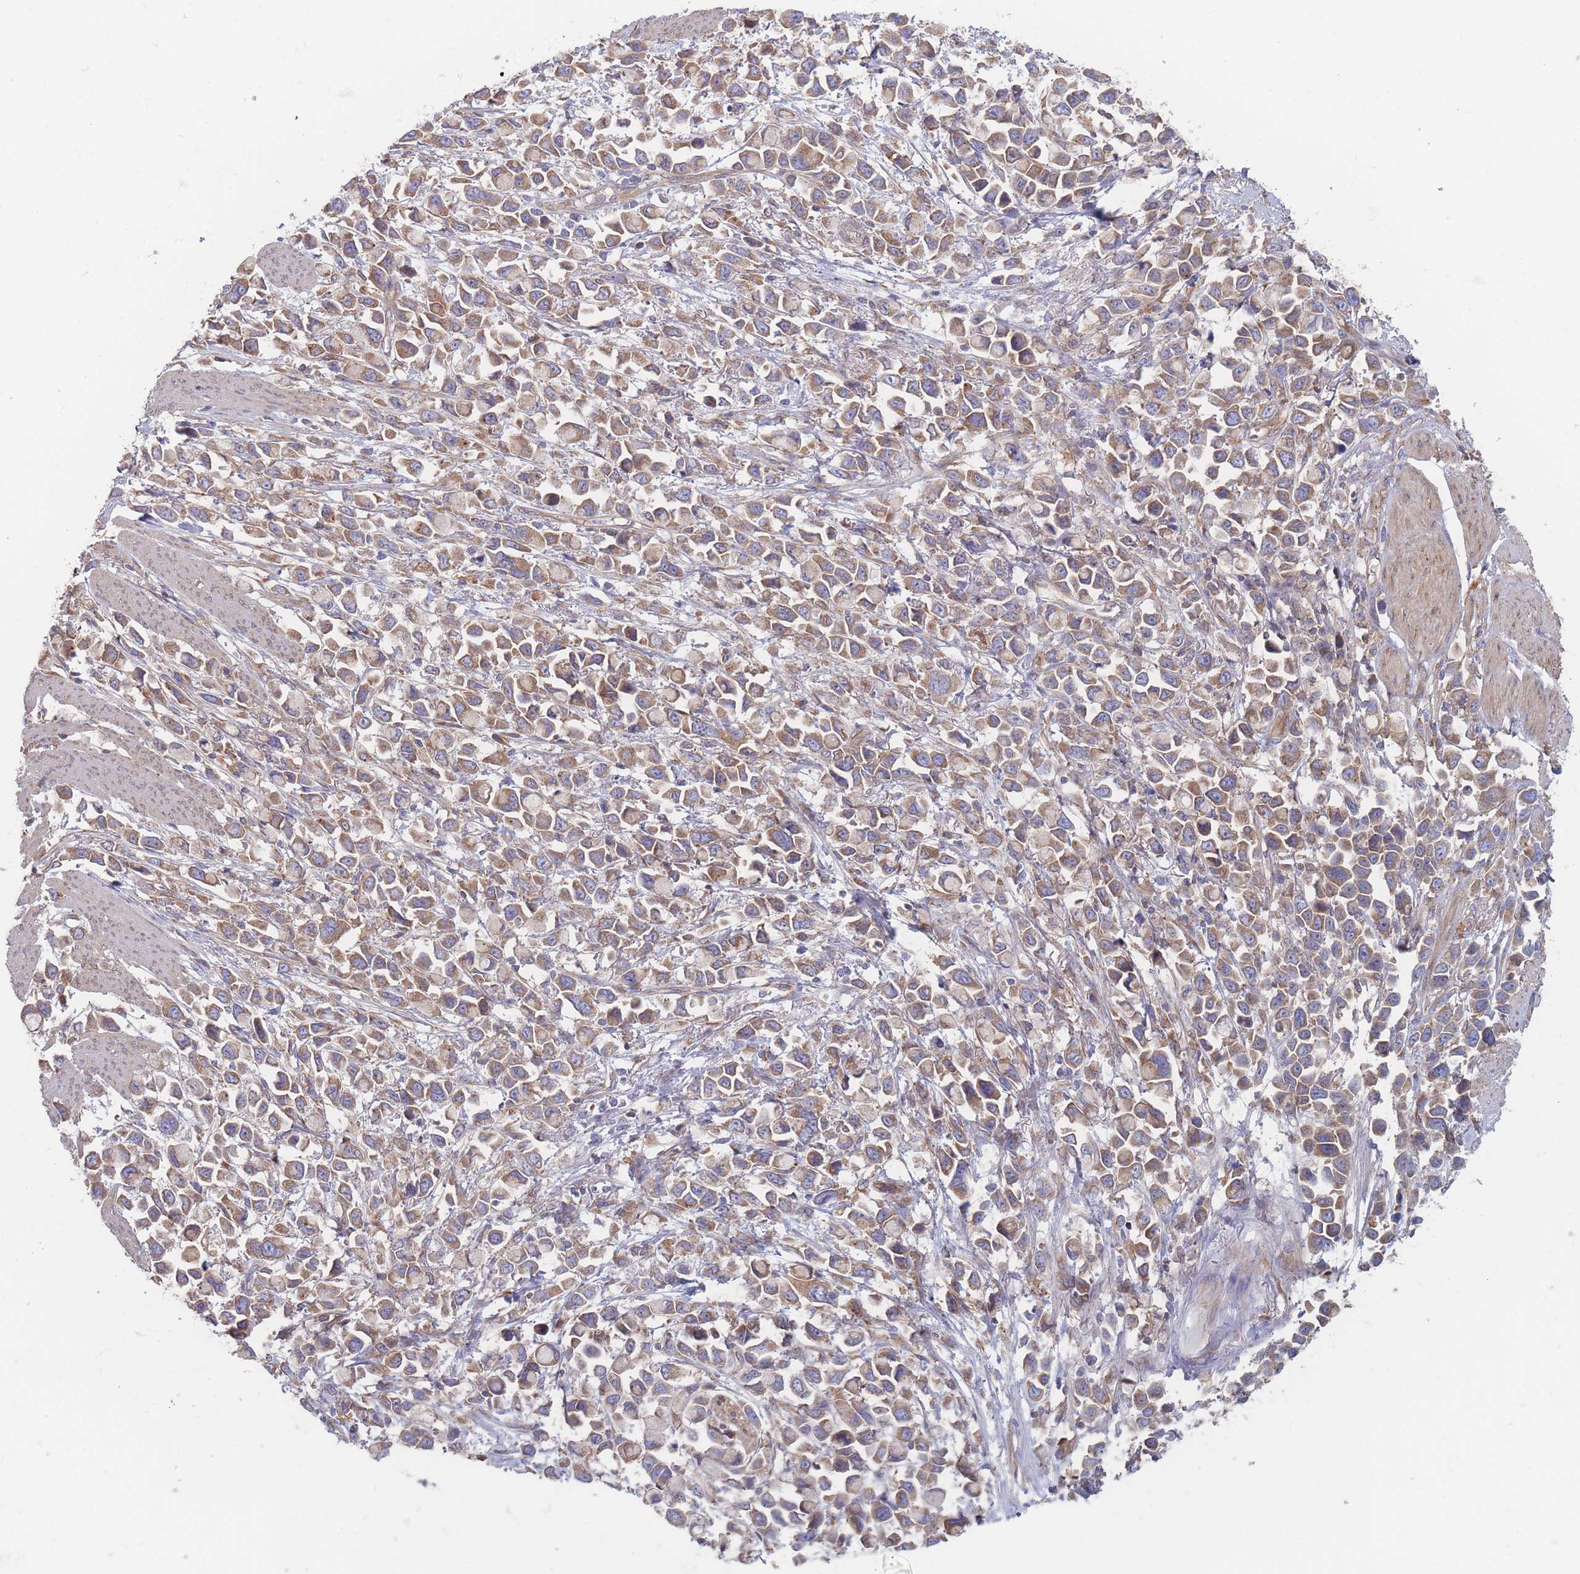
{"staining": {"intensity": "moderate", "quantity": ">75%", "location": "cytoplasmic/membranous"}, "tissue": "stomach cancer", "cell_type": "Tumor cells", "image_type": "cancer", "snomed": [{"axis": "morphology", "description": "Adenocarcinoma, NOS"}, {"axis": "topography", "description": "Stomach"}], "caption": "Stomach cancer (adenocarcinoma) tissue reveals moderate cytoplasmic/membranous expression in about >75% of tumor cells, visualized by immunohistochemistry.", "gene": "KDSR", "patient": {"sex": "female", "age": 81}}